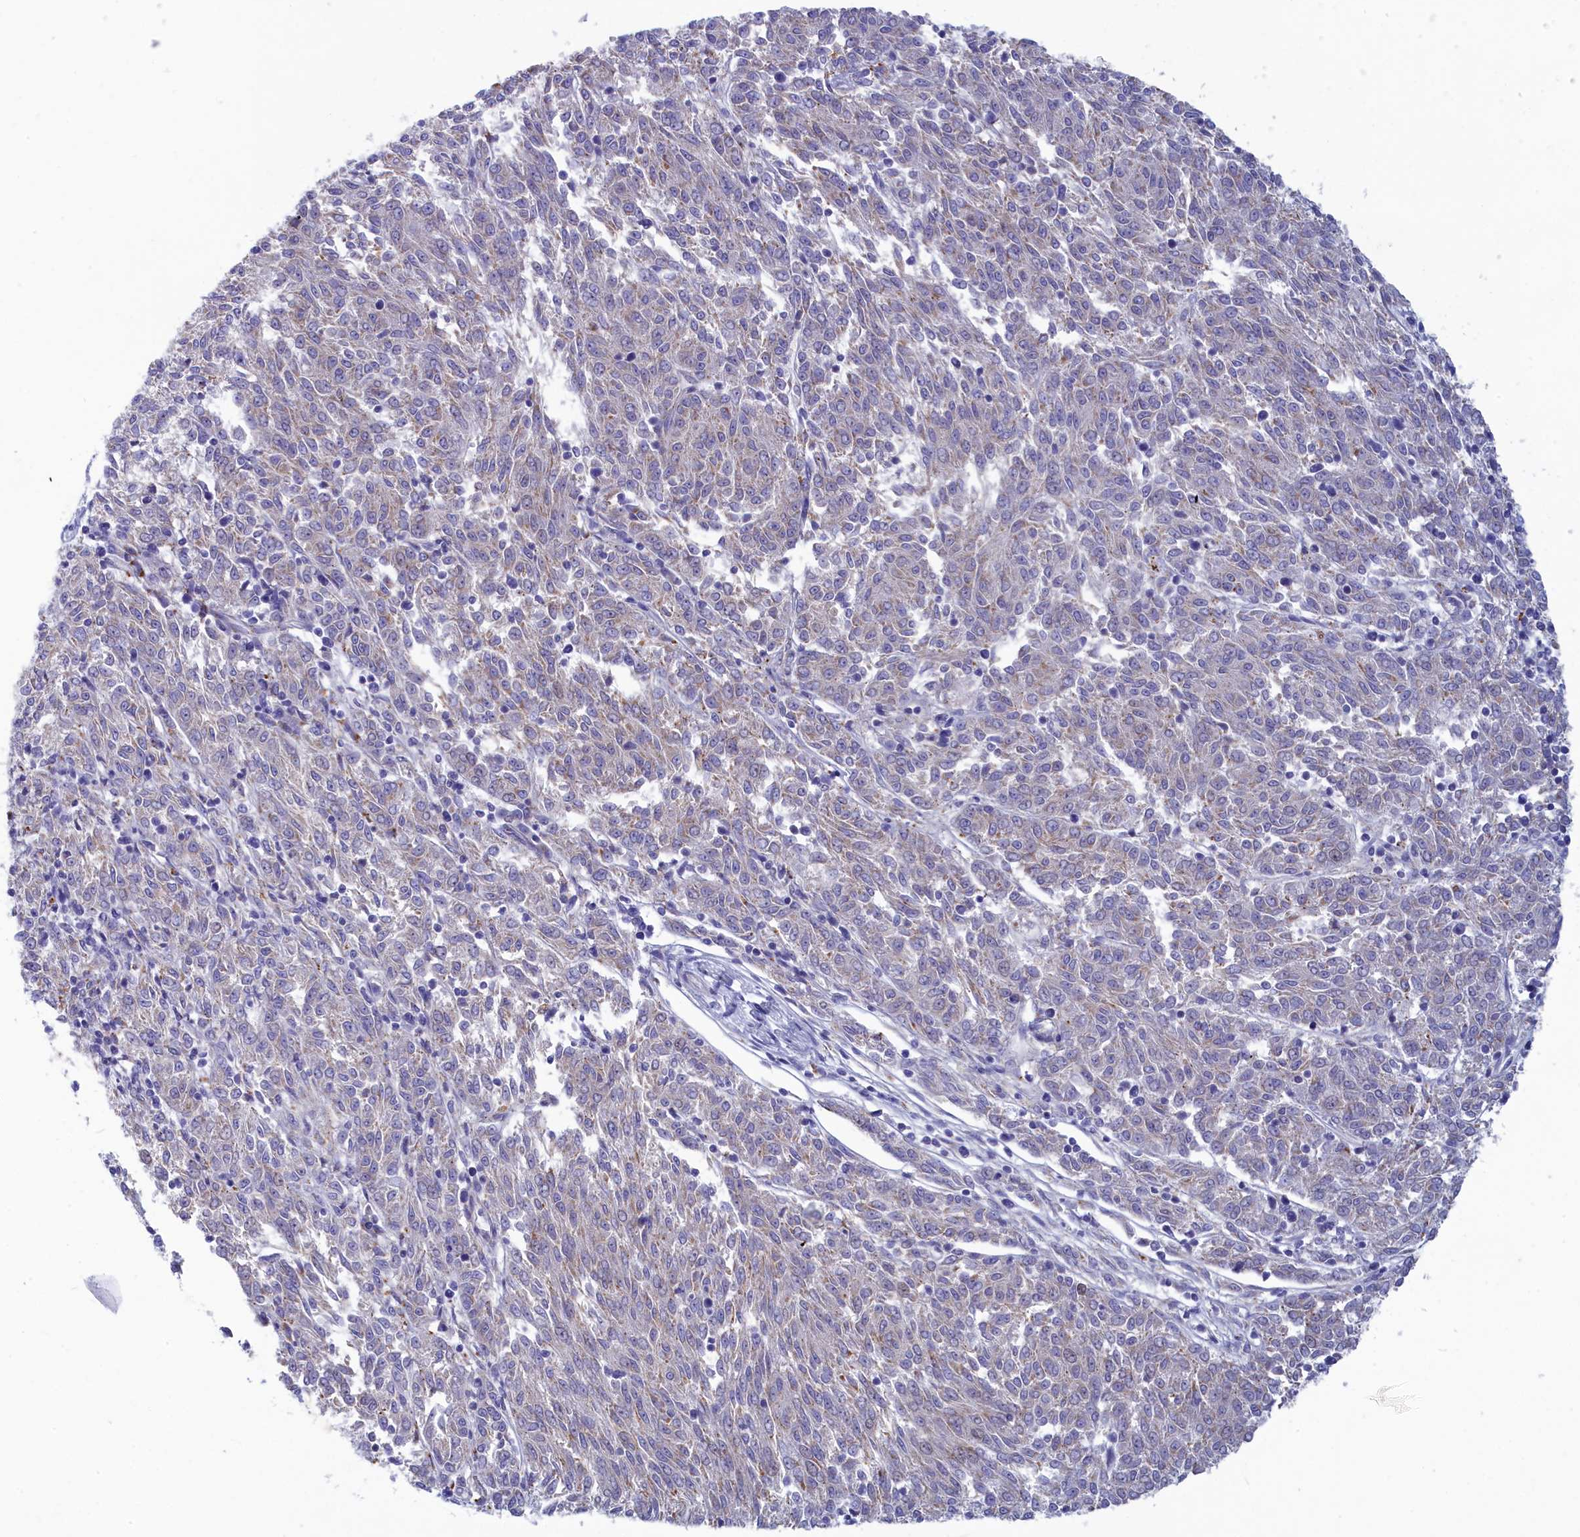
{"staining": {"intensity": "negative", "quantity": "none", "location": "none"}, "tissue": "melanoma", "cell_type": "Tumor cells", "image_type": "cancer", "snomed": [{"axis": "morphology", "description": "Malignant melanoma, NOS"}, {"axis": "topography", "description": "Skin"}], "caption": "Melanoma stained for a protein using immunohistochemistry demonstrates no positivity tumor cells.", "gene": "WDR6", "patient": {"sex": "female", "age": 72}}